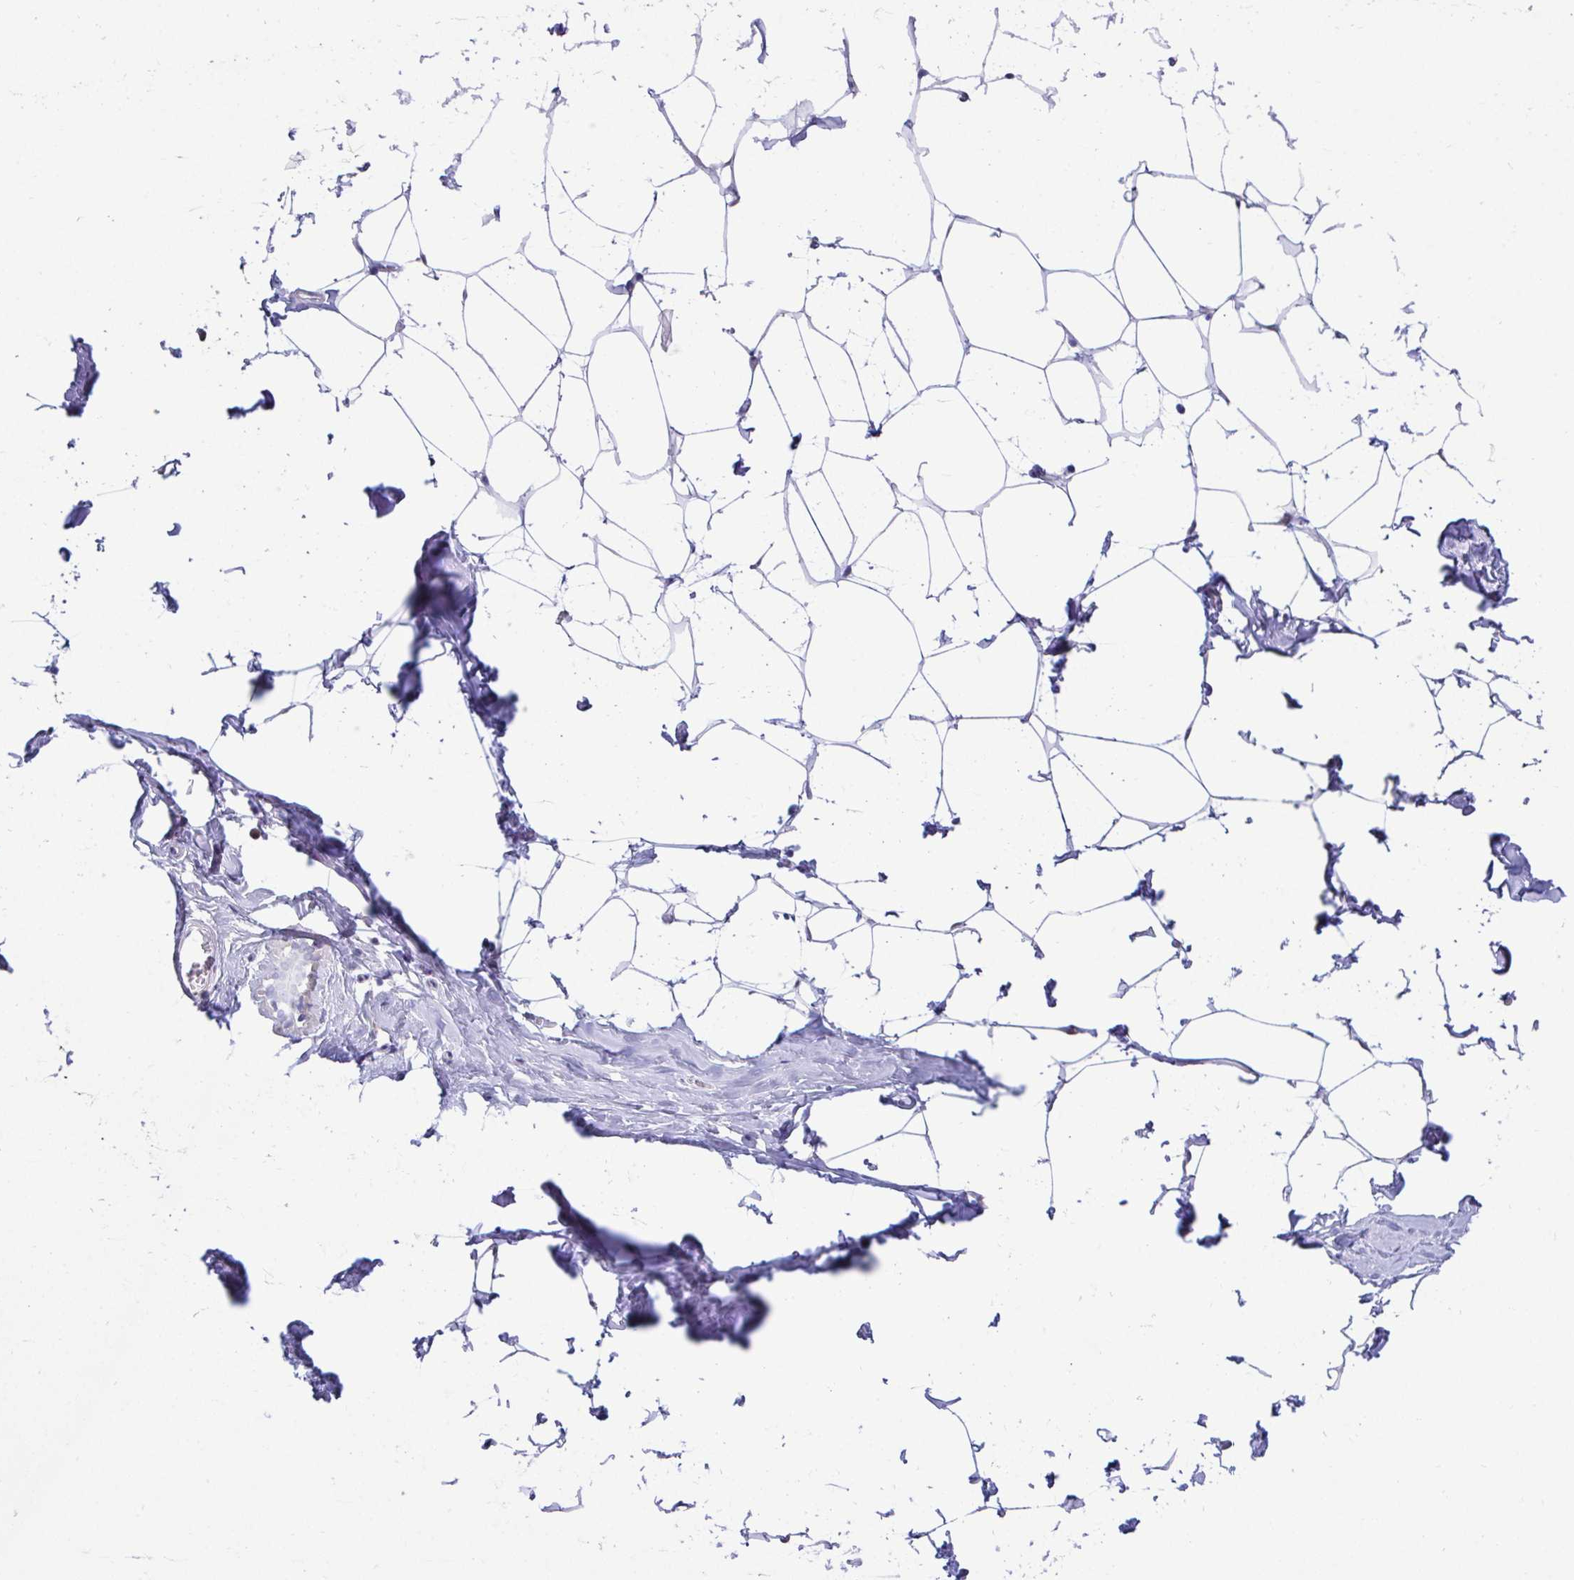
{"staining": {"intensity": "negative", "quantity": "none", "location": "none"}, "tissue": "breast", "cell_type": "Adipocytes", "image_type": "normal", "snomed": [{"axis": "morphology", "description": "Normal tissue, NOS"}, {"axis": "topography", "description": "Breast"}], "caption": "Immunohistochemistry photomicrograph of unremarkable breast: breast stained with DAB (3,3'-diaminobenzidine) displays no significant protein staining in adipocytes. (Immunohistochemistry, brightfield microscopy, high magnification).", "gene": "USP35", "patient": {"sex": "female", "age": 32}}